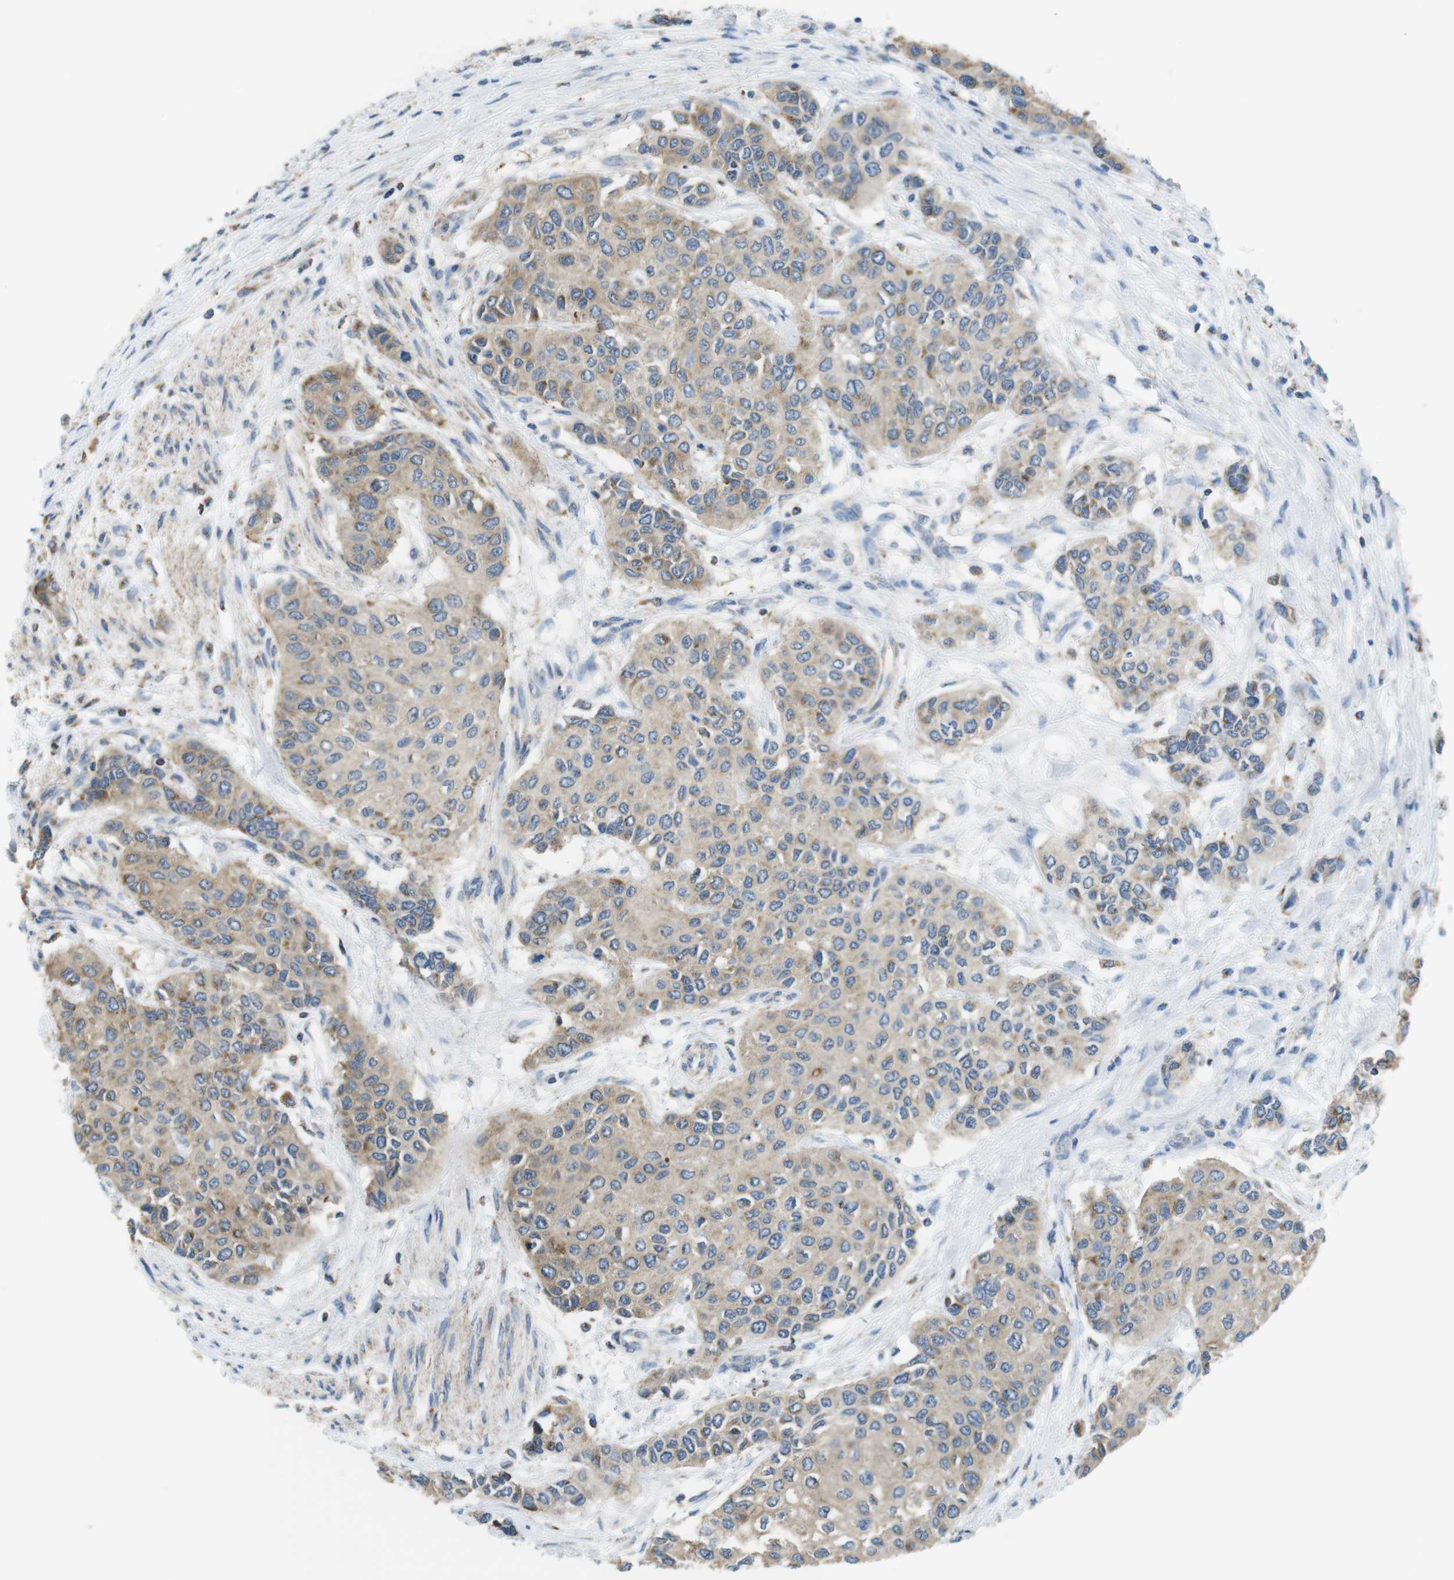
{"staining": {"intensity": "weak", "quantity": ">75%", "location": "cytoplasmic/membranous"}, "tissue": "urothelial cancer", "cell_type": "Tumor cells", "image_type": "cancer", "snomed": [{"axis": "morphology", "description": "Urothelial carcinoma, High grade"}, {"axis": "topography", "description": "Urinary bladder"}], "caption": "Immunohistochemical staining of urothelial carcinoma (high-grade) exhibits low levels of weak cytoplasmic/membranous protein expression in approximately >75% of tumor cells.", "gene": "GRIK2", "patient": {"sex": "female", "age": 56}}